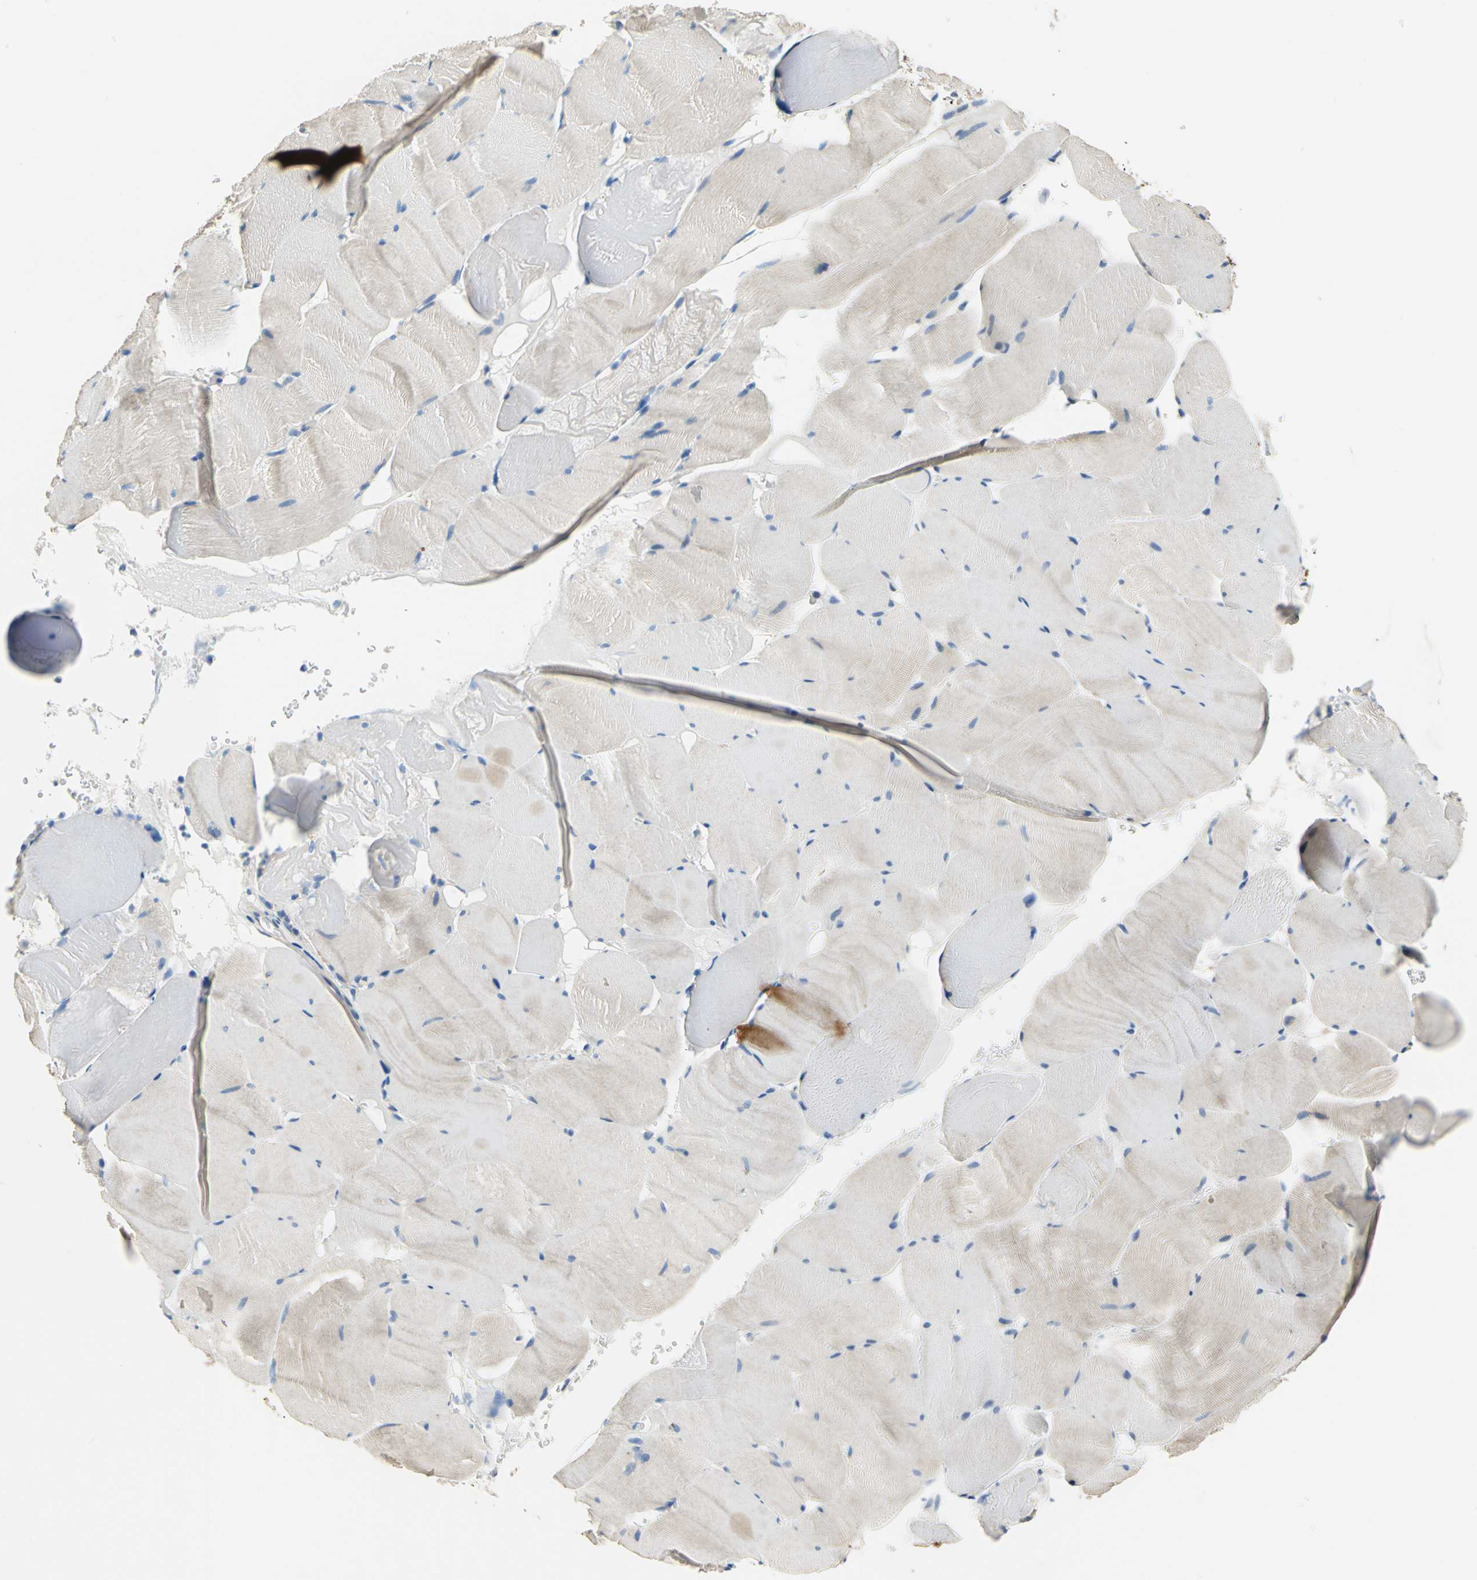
{"staining": {"intensity": "weak", "quantity": "<25%", "location": "cytoplasmic/membranous"}, "tissue": "skeletal muscle", "cell_type": "Myocytes", "image_type": "normal", "snomed": [{"axis": "morphology", "description": "Normal tissue, NOS"}, {"axis": "topography", "description": "Skeletal muscle"}], "caption": "An immunohistochemistry (IHC) photomicrograph of benign skeletal muscle is shown. There is no staining in myocytes of skeletal muscle.", "gene": "DDX3X", "patient": {"sex": "male", "age": 62}}